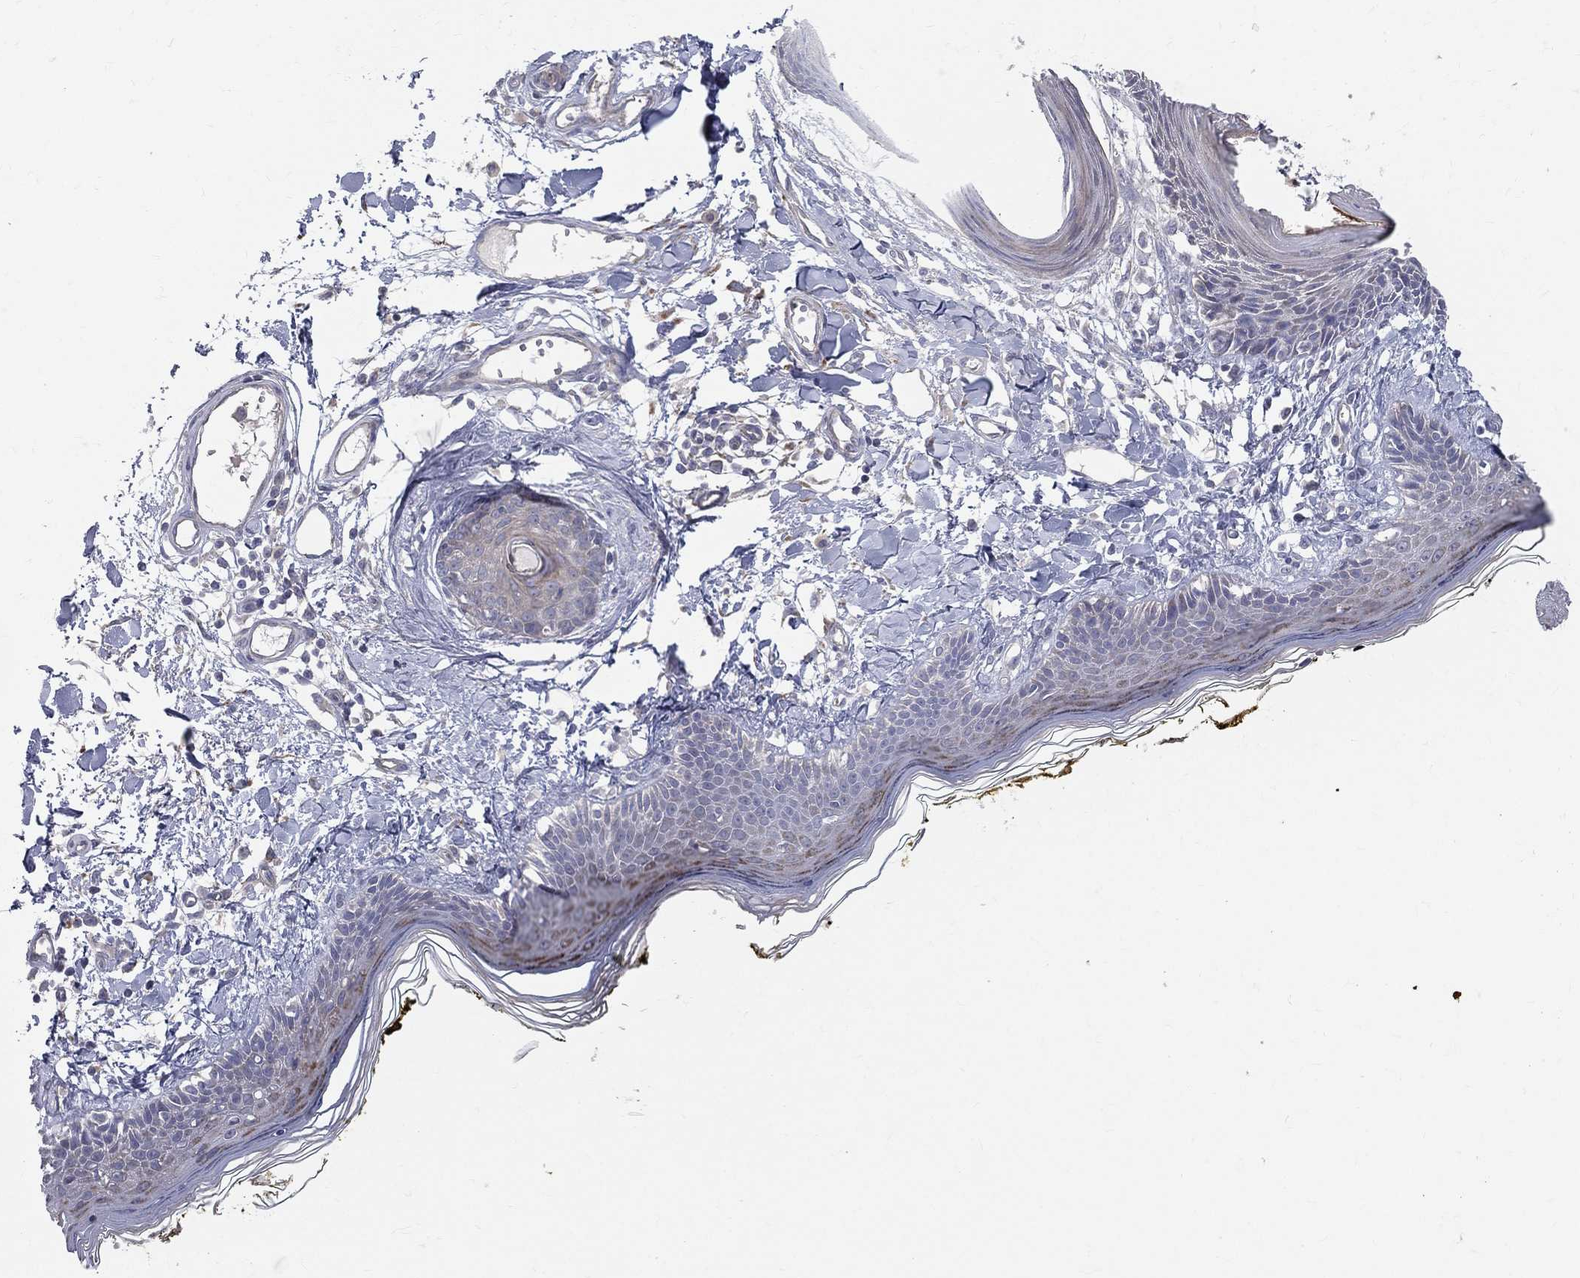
{"staining": {"intensity": "negative", "quantity": "none", "location": "none"}, "tissue": "skin", "cell_type": "Fibroblasts", "image_type": "normal", "snomed": [{"axis": "morphology", "description": "Normal tissue, NOS"}, {"axis": "topography", "description": "Skin"}], "caption": "Histopathology image shows no significant protein expression in fibroblasts of benign skin. Brightfield microscopy of immunohistochemistry stained with DAB (brown) and hematoxylin (blue), captured at high magnification.", "gene": "POMZP3", "patient": {"sex": "male", "age": 76}}